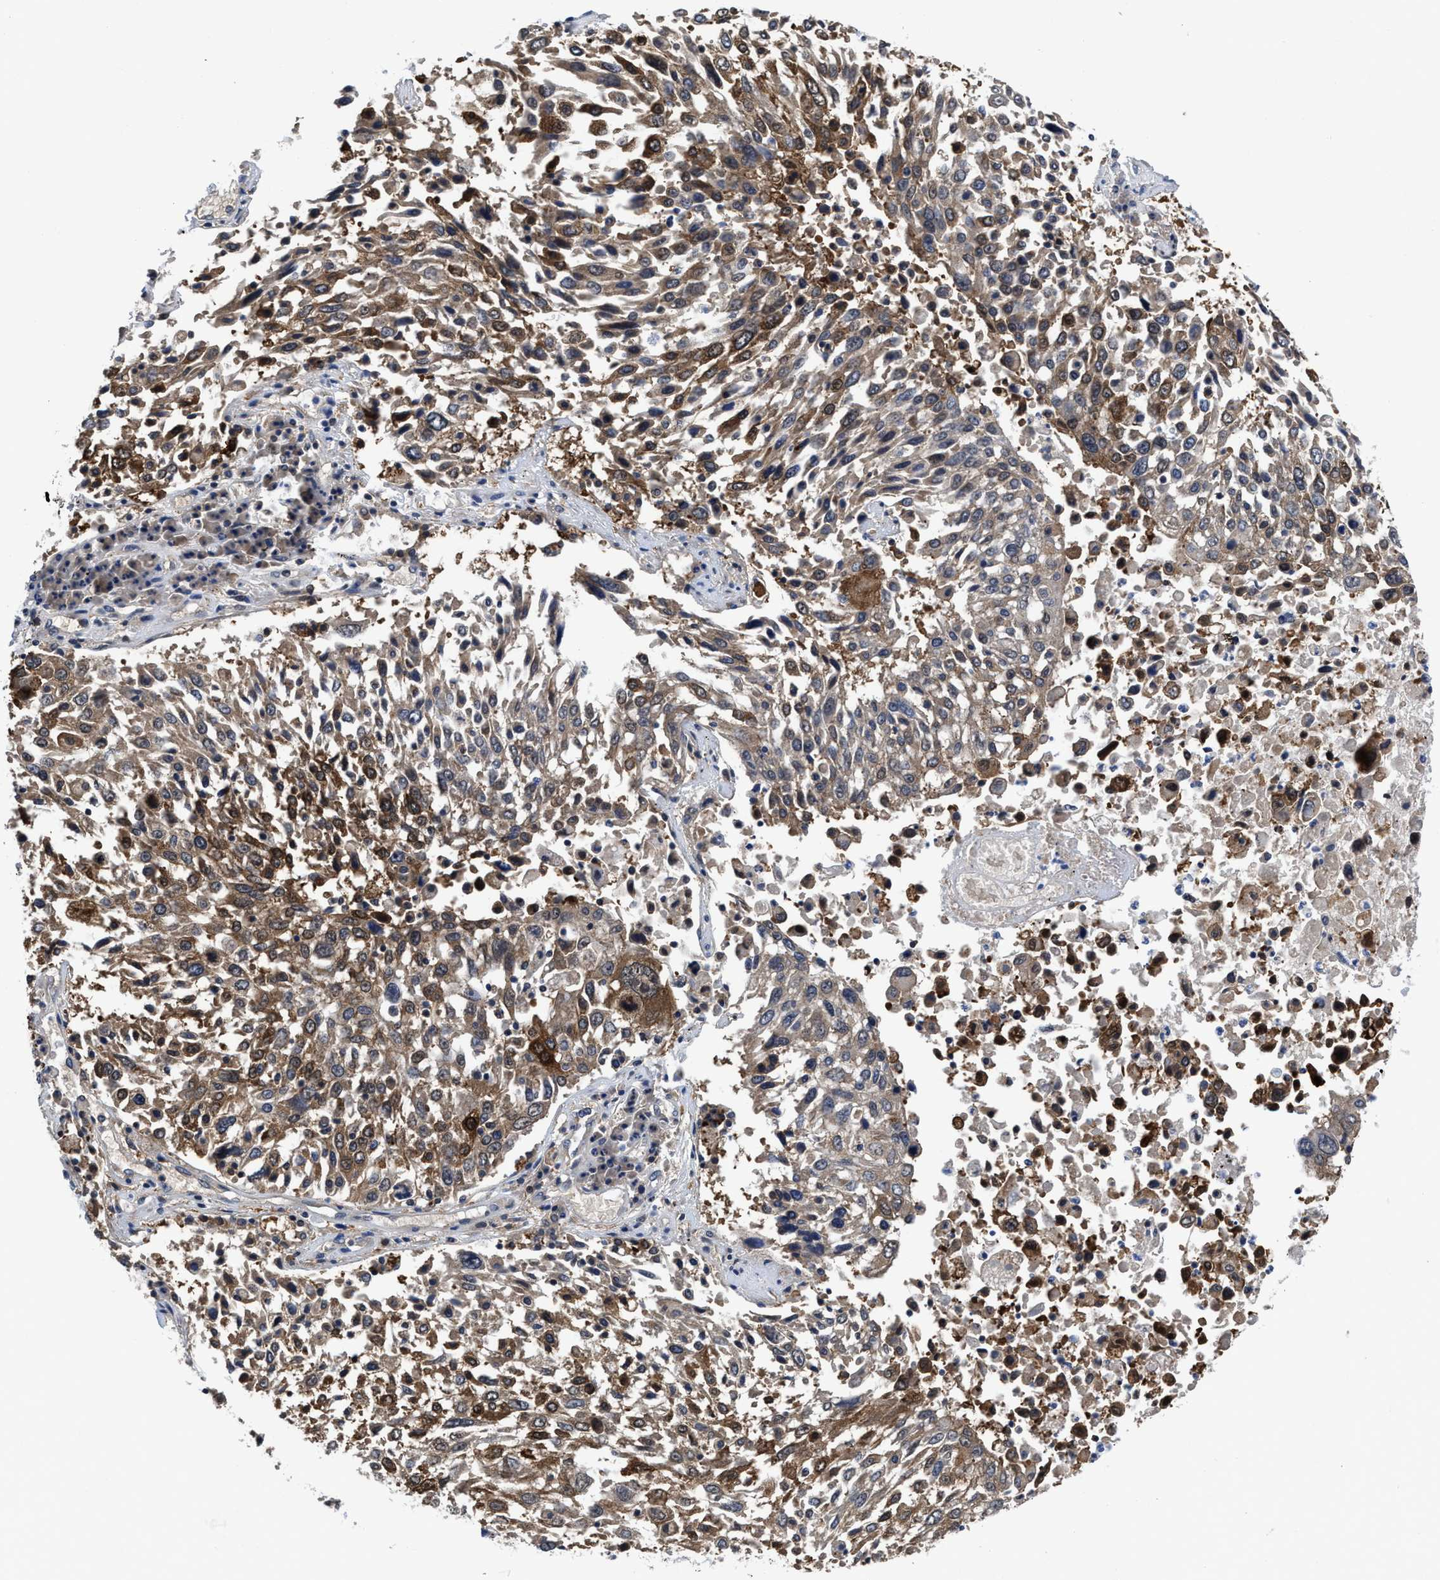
{"staining": {"intensity": "moderate", "quantity": ">75%", "location": "cytoplasmic/membranous"}, "tissue": "lung cancer", "cell_type": "Tumor cells", "image_type": "cancer", "snomed": [{"axis": "morphology", "description": "Squamous cell carcinoma, NOS"}, {"axis": "topography", "description": "Lung"}], "caption": "The photomicrograph exhibits a brown stain indicating the presence of a protein in the cytoplasmic/membranous of tumor cells in squamous cell carcinoma (lung).", "gene": "KIF12", "patient": {"sex": "male", "age": 65}}